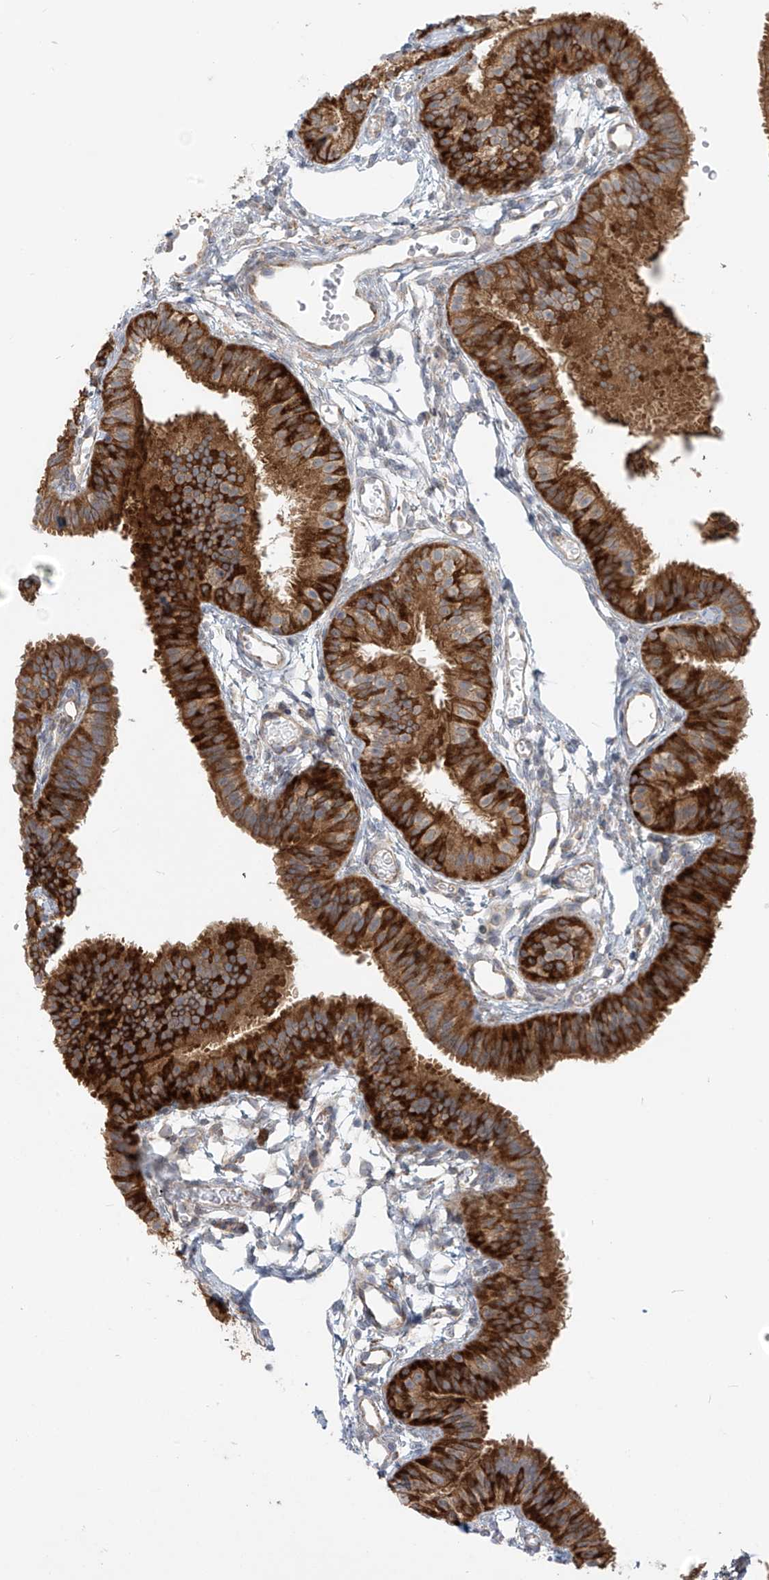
{"staining": {"intensity": "strong", "quantity": ">75%", "location": "cytoplasmic/membranous"}, "tissue": "fallopian tube", "cell_type": "Glandular cells", "image_type": "normal", "snomed": [{"axis": "morphology", "description": "Normal tissue, NOS"}, {"axis": "topography", "description": "Fallopian tube"}], "caption": "Normal fallopian tube displays strong cytoplasmic/membranous staining in approximately >75% of glandular cells The staining was performed using DAB (3,3'-diaminobenzidine), with brown indicating positive protein expression. Nuclei are stained blue with hematoxylin..", "gene": "KATNIP", "patient": {"sex": "female", "age": 35}}